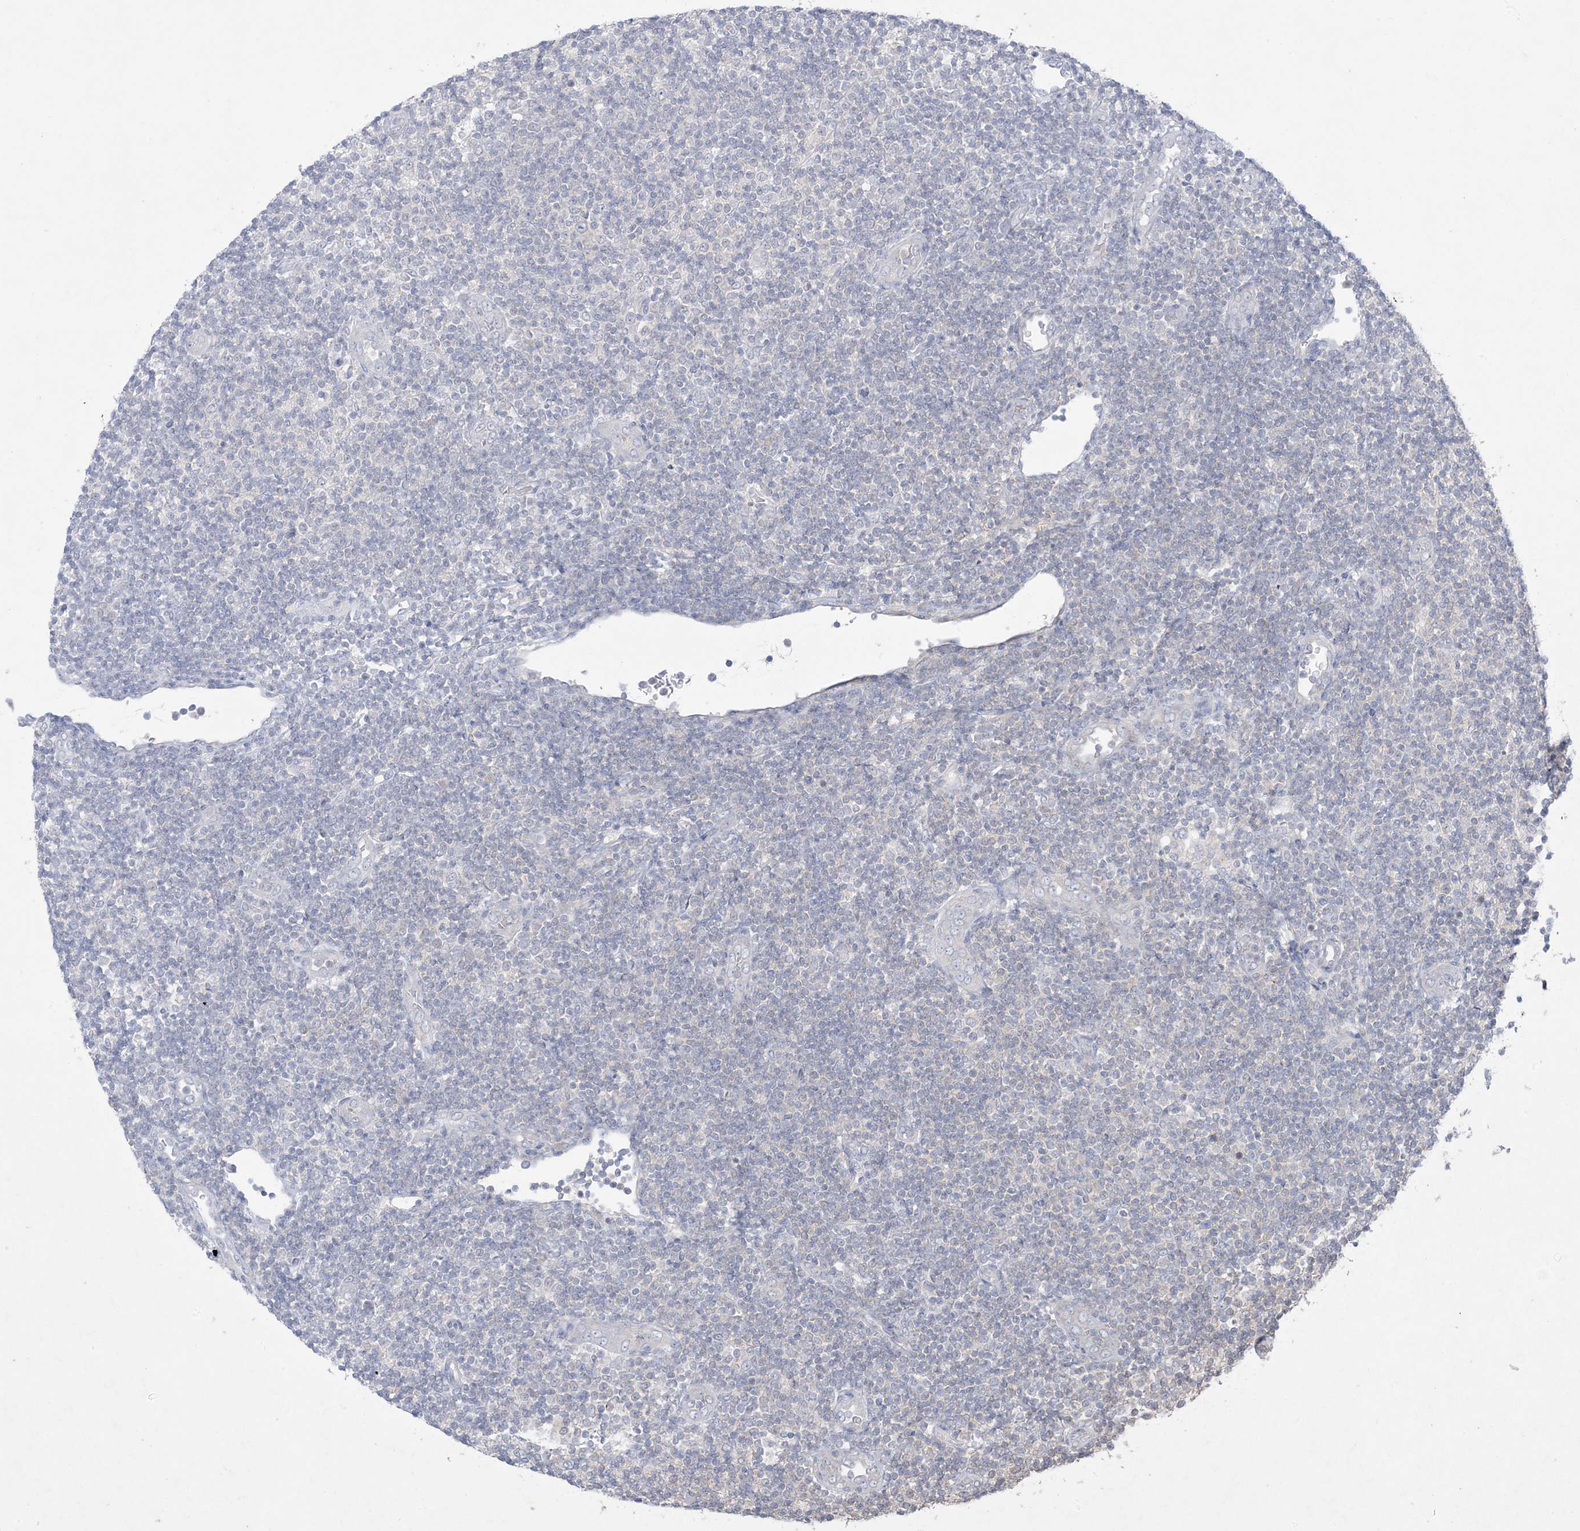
{"staining": {"intensity": "negative", "quantity": "none", "location": "none"}, "tissue": "lymphoma", "cell_type": "Tumor cells", "image_type": "cancer", "snomed": [{"axis": "morphology", "description": "Malignant lymphoma, non-Hodgkin's type, Low grade"}, {"axis": "topography", "description": "Lymph node"}], "caption": "An immunohistochemistry (IHC) image of lymphoma is shown. There is no staining in tumor cells of lymphoma.", "gene": "KIF3A", "patient": {"sex": "male", "age": 83}}